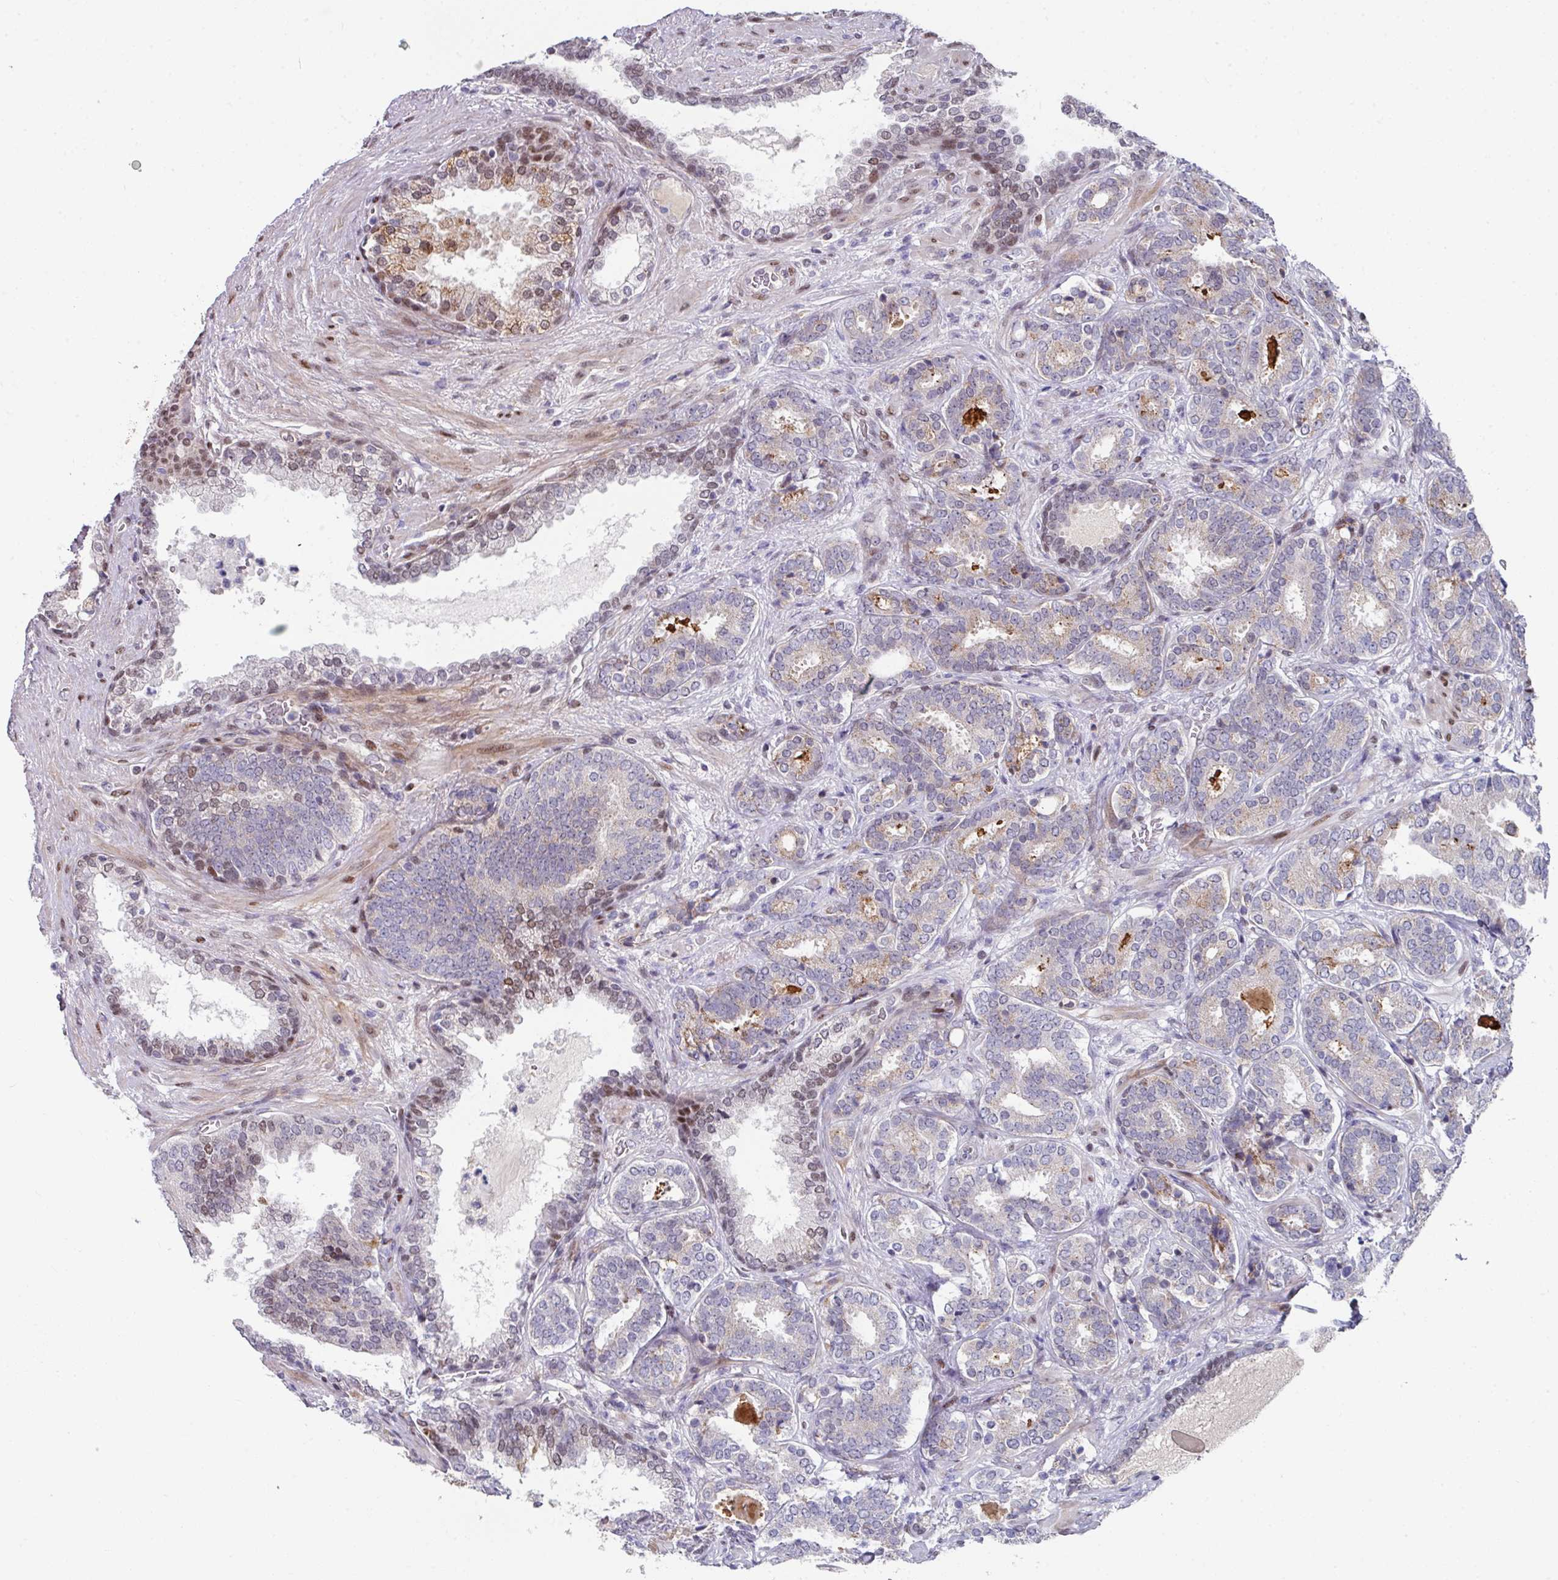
{"staining": {"intensity": "negative", "quantity": "none", "location": "none"}, "tissue": "prostate cancer", "cell_type": "Tumor cells", "image_type": "cancer", "snomed": [{"axis": "morphology", "description": "Adenocarcinoma, High grade"}, {"axis": "topography", "description": "Prostate"}], "caption": "This is an immunohistochemistry (IHC) image of high-grade adenocarcinoma (prostate). There is no positivity in tumor cells.", "gene": "CBX7", "patient": {"sex": "male", "age": 65}}